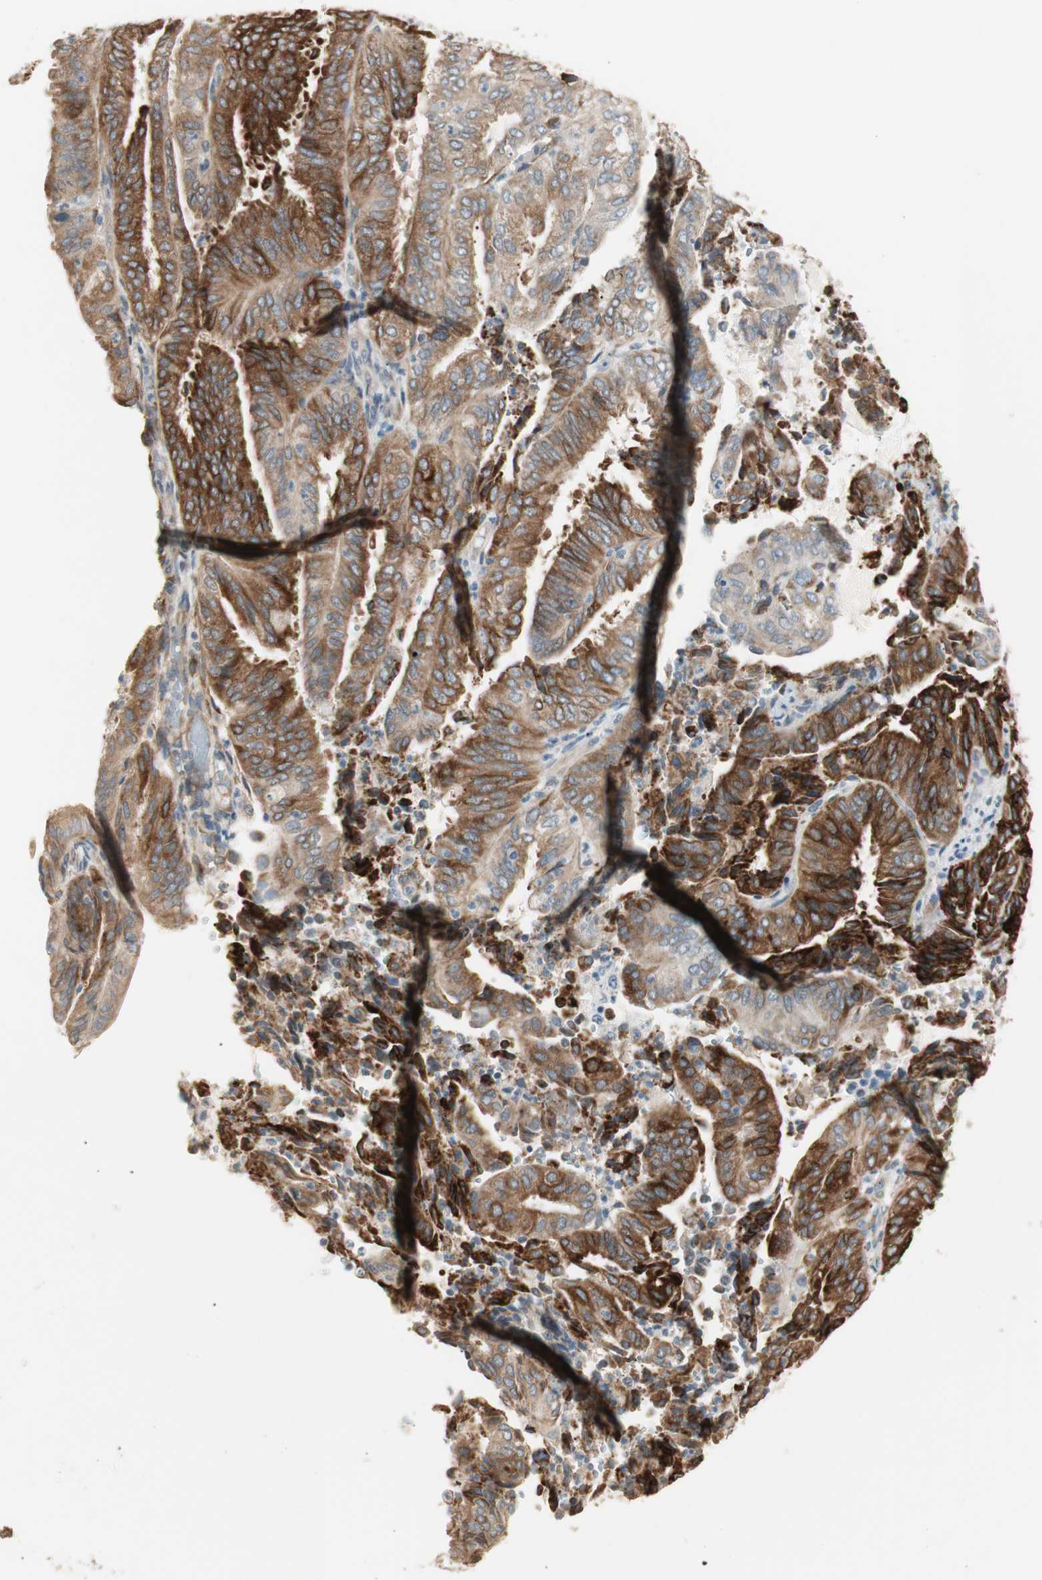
{"staining": {"intensity": "strong", "quantity": ">75%", "location": "cytoplasmic/membranous"}, "tissue": "endometrial cancer", "cell_type": "Tumor cells", "image_type": "cancer", "snomed": [{"axis": "morphology", "description": "Adenocarcinoma, NOS"}, {"axis": "topography", "description": "Uterus"}], "caption": "Protein expression by IHC displays strong cytoplasmic/membranous expression in approximately >75% of tumor cells in endometrial cancer.", "gene": "TASOR", "patient": {"sex": "female", "age": 60}}